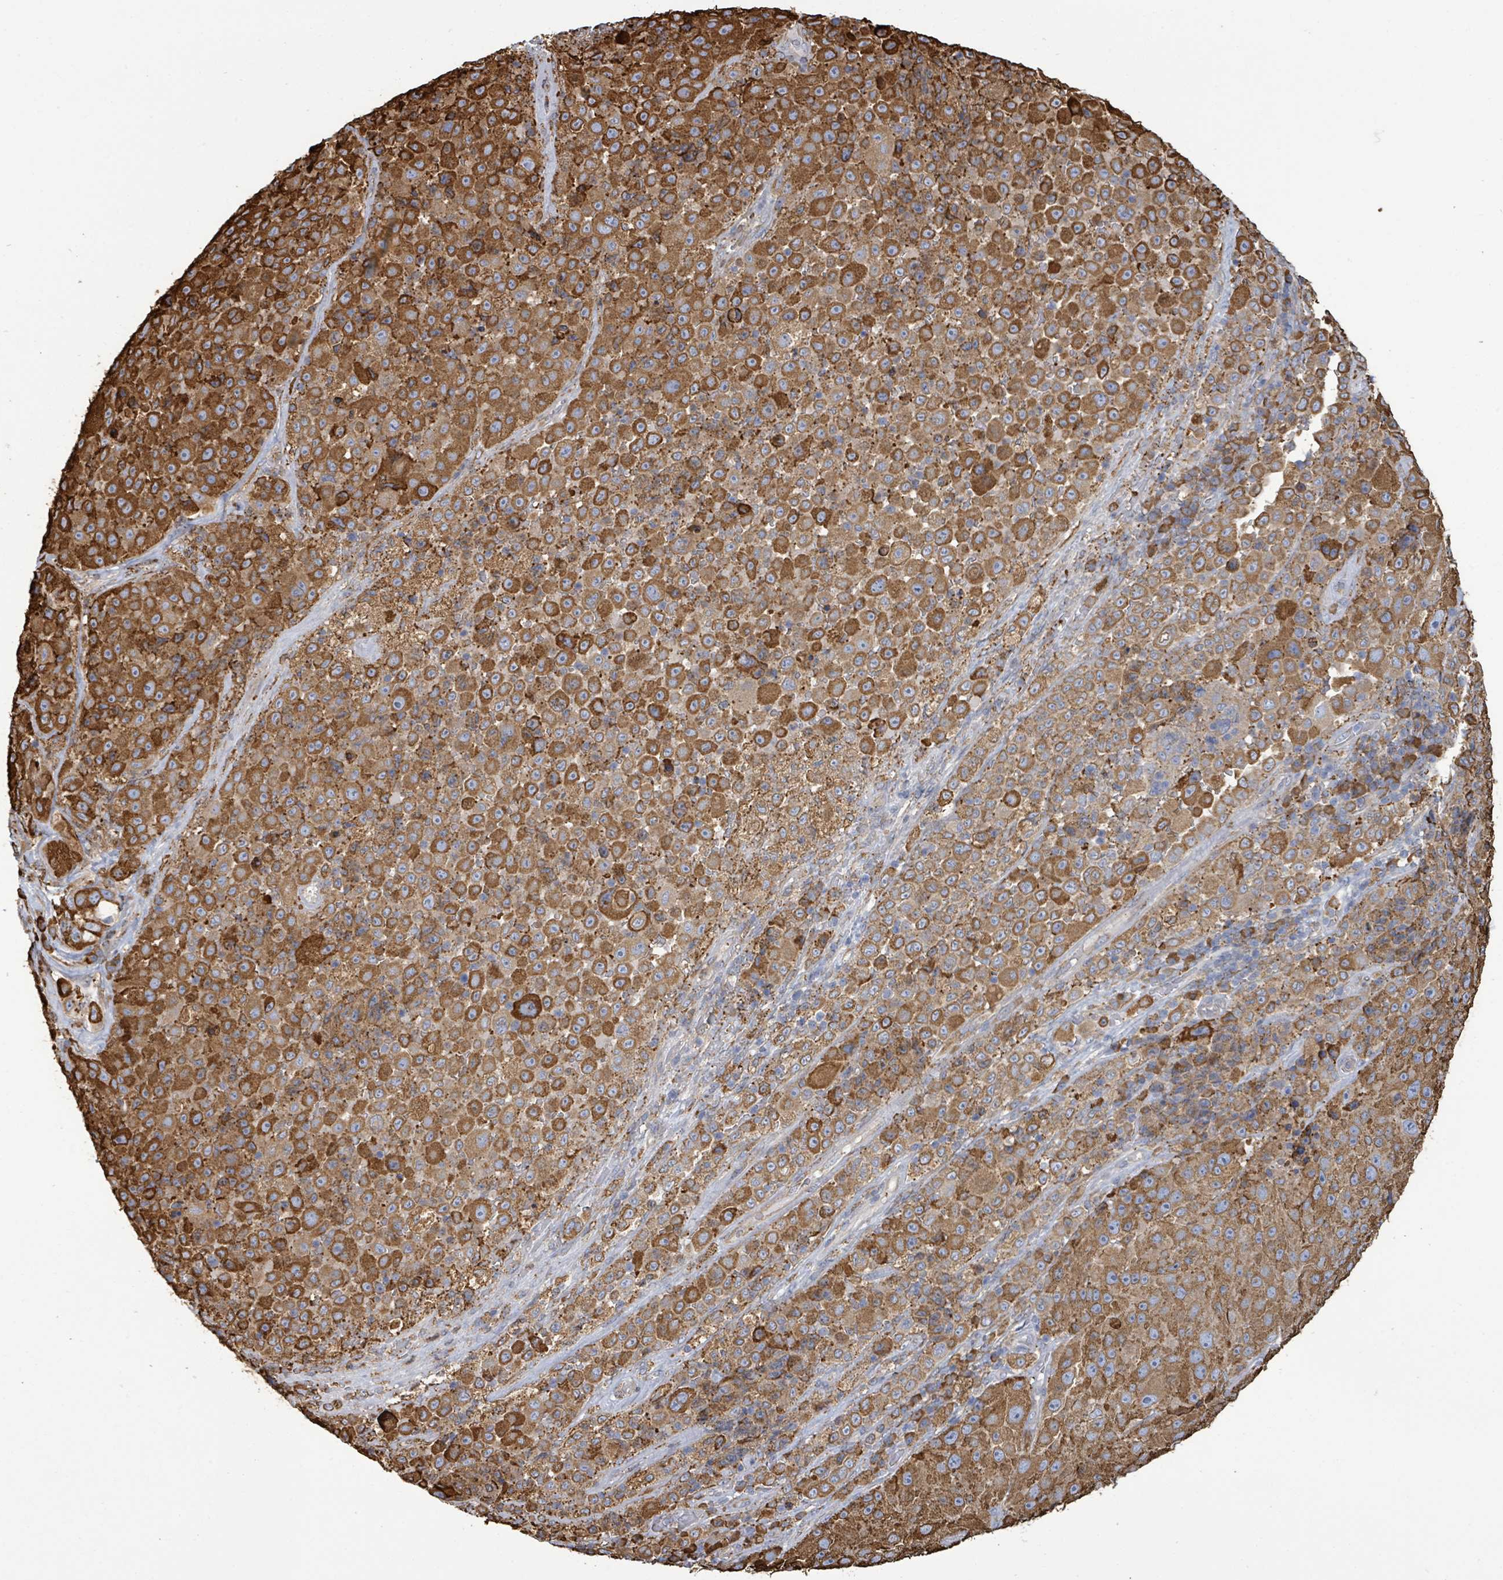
{"staining": {"intensity": "moderate", "quantity": ">75%", "location": "cytoplasmic/membranous"}, "tissue": "melanoma", "cell_type": "Tumor cells", "image_type": "cancer", "snomed": [{"axis": "morphology", "description": "Malignant melanoma, Metastatic site"}, {"axis": "topography", "description": "Lymph node"}], "caption": "A brown stain labels moderate cytoplasmic/membranous staining of a protein in malignant melanoma (metastatic site) tumor cells. Using DAB (3,3'-diaminobenzidine) (brown) and hematoxylin (blue) stains, captured at high magnification using brightfield microscopy.", "gene": "RFPL4A", "patient": {"sex": "male", "age": 62}}